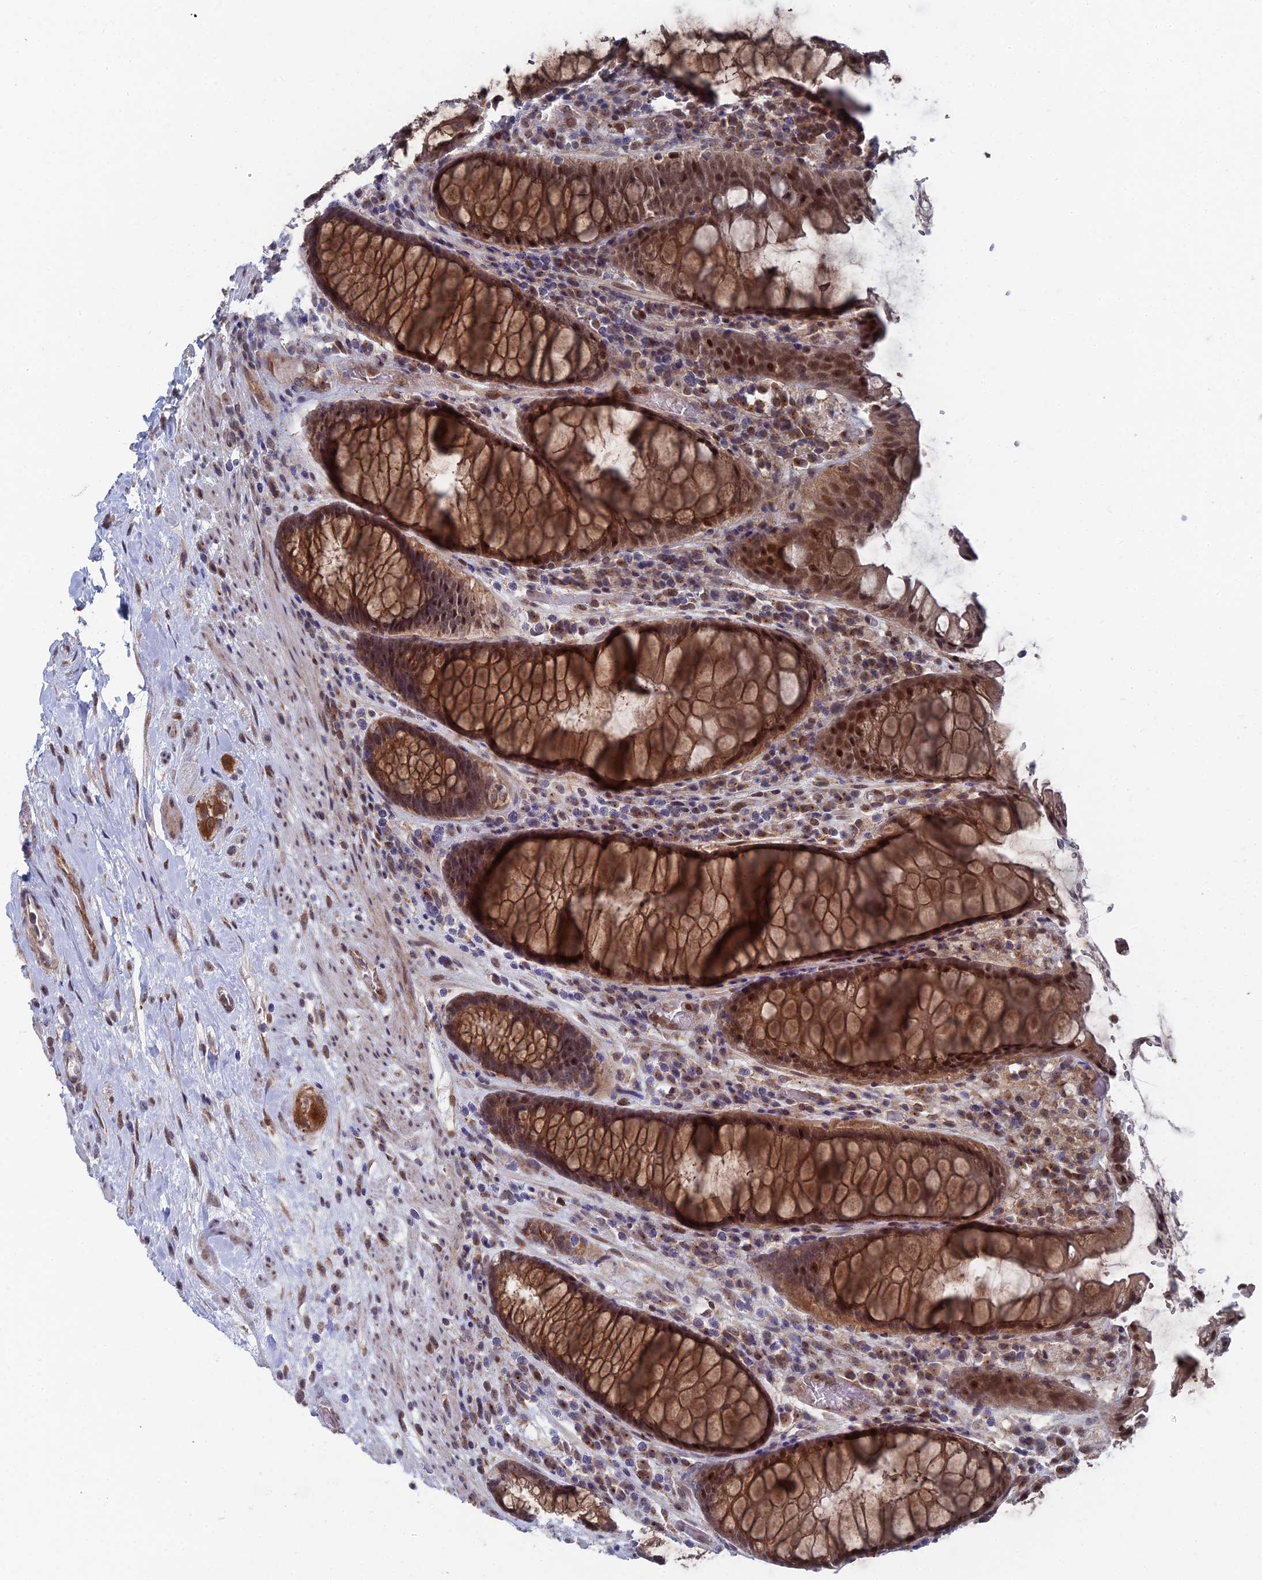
{"staining": {"intensity": "strong", "quantity": ">75%", "location": "cytoplasmic/membranous,nuclear"}, "tissue": "rectum", "cell_type": "Glandular cells", "image_type": "normal", "snomed": [{"axis": "morphology", "description": "Normal tissue, NOS"}, {"axis": "topography", "description": "Rectum"}], "caption": "Protein staining of unremarkable rectum demonstrates strong cytoplasmic/membranous,nuclear positivity in about >75% of glandular cells. (DAB (3,3'-diaminobenzidine) = brown stain, brightfield microscopy at high magnification).", "gene": "FHIP2A", "patient": {"sex": "male", "age": 64}}